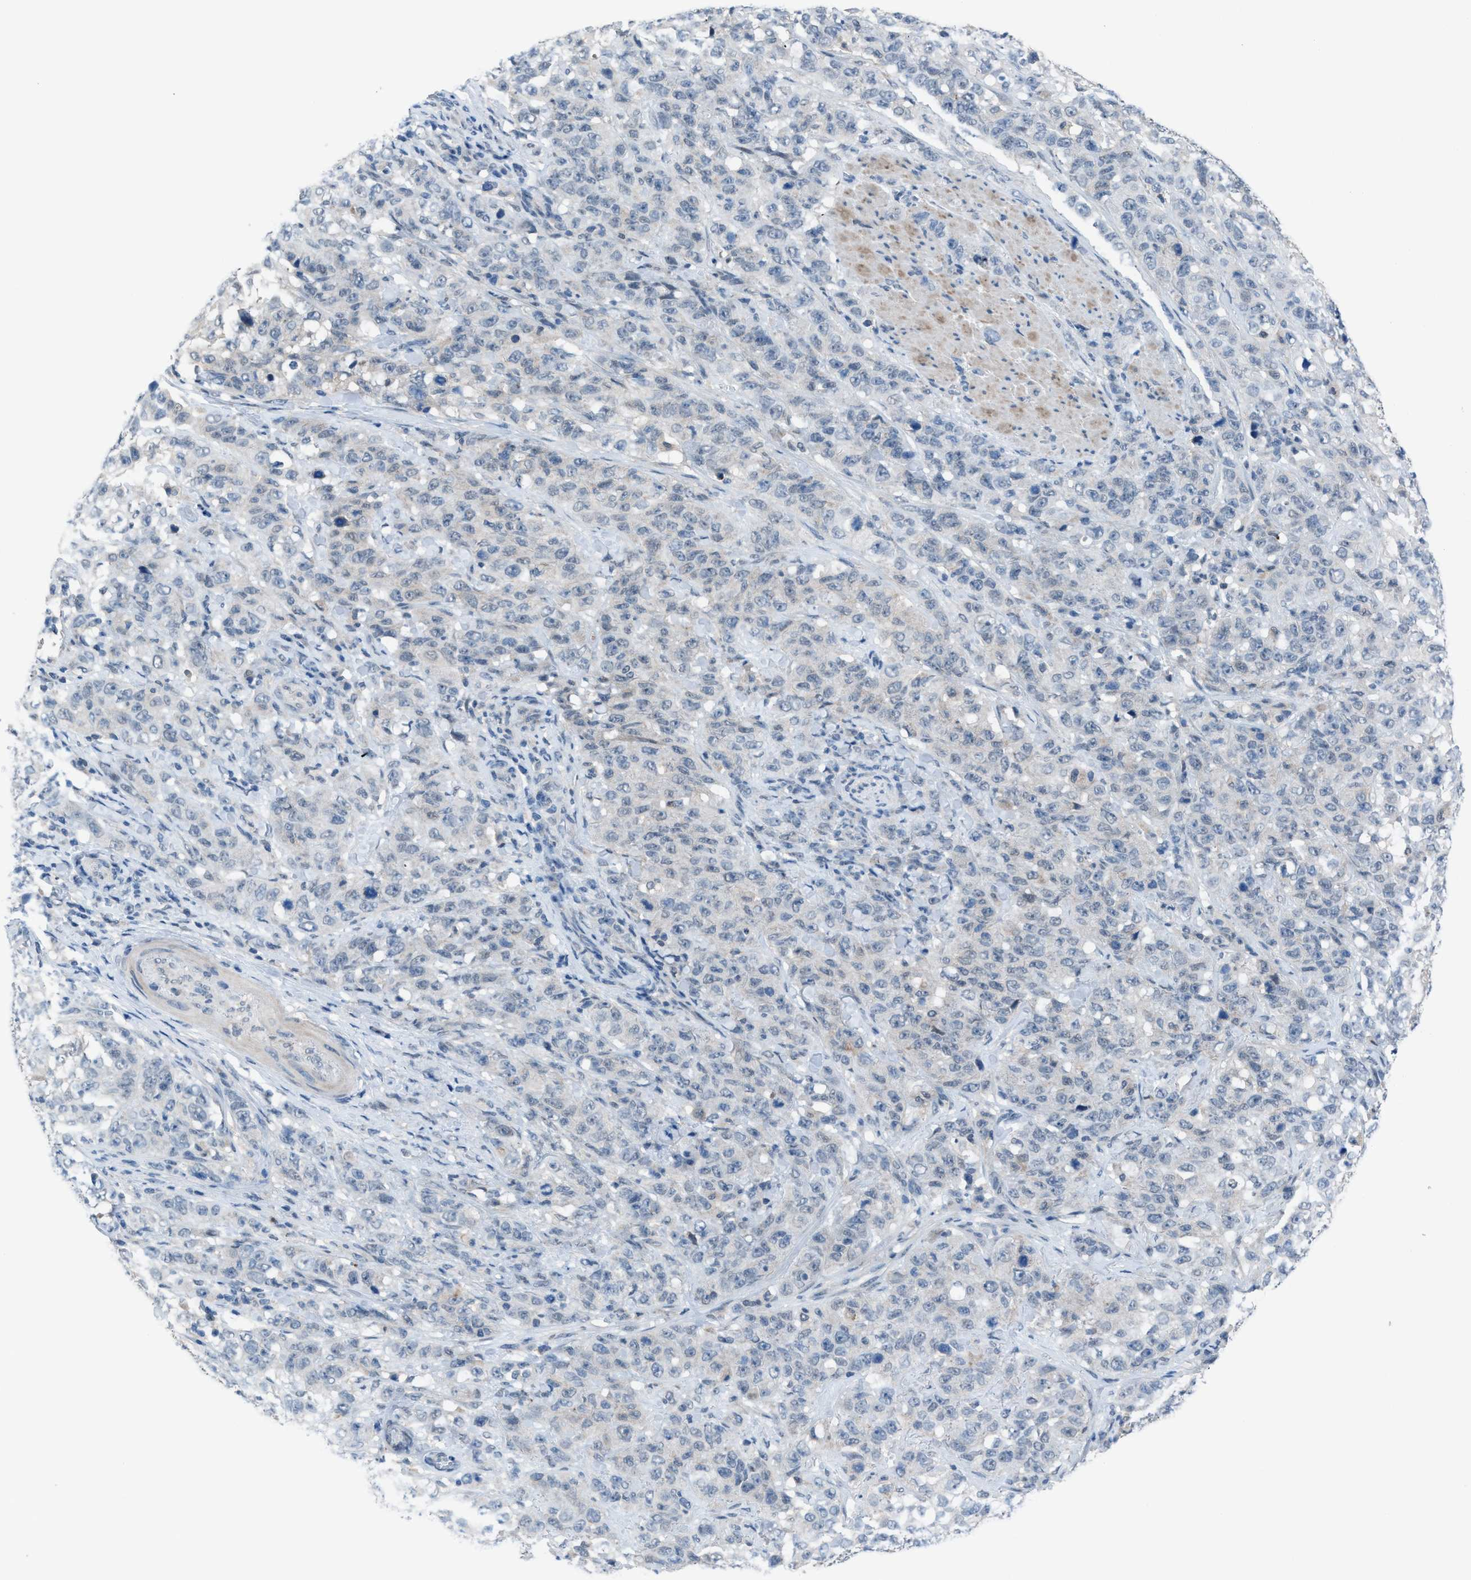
{"staining": {"intensity": "negative", "quantity": "none", "location": "none"}, "tissue": "stomach cancer", "cell_type": "Tumor cells", "image_type": "cancer", "snomed": [{"axis": "morphology", "description": "Adenocarcinoma, NOS"}, {"axis": "topography", "description": "Stomach"}], "caption": "Image shows no significant protein positivity in tumor cells of stomach adenocarcinoma. (Stains: DAB (3,3'-diaminobenzidine) immunohistochemistry with hematoxylin counter stain, Microscopy: brightfield microscopy at high magnification).", "gene": "ANAPC11", "patient": {"sex": "male", "age": 48}}